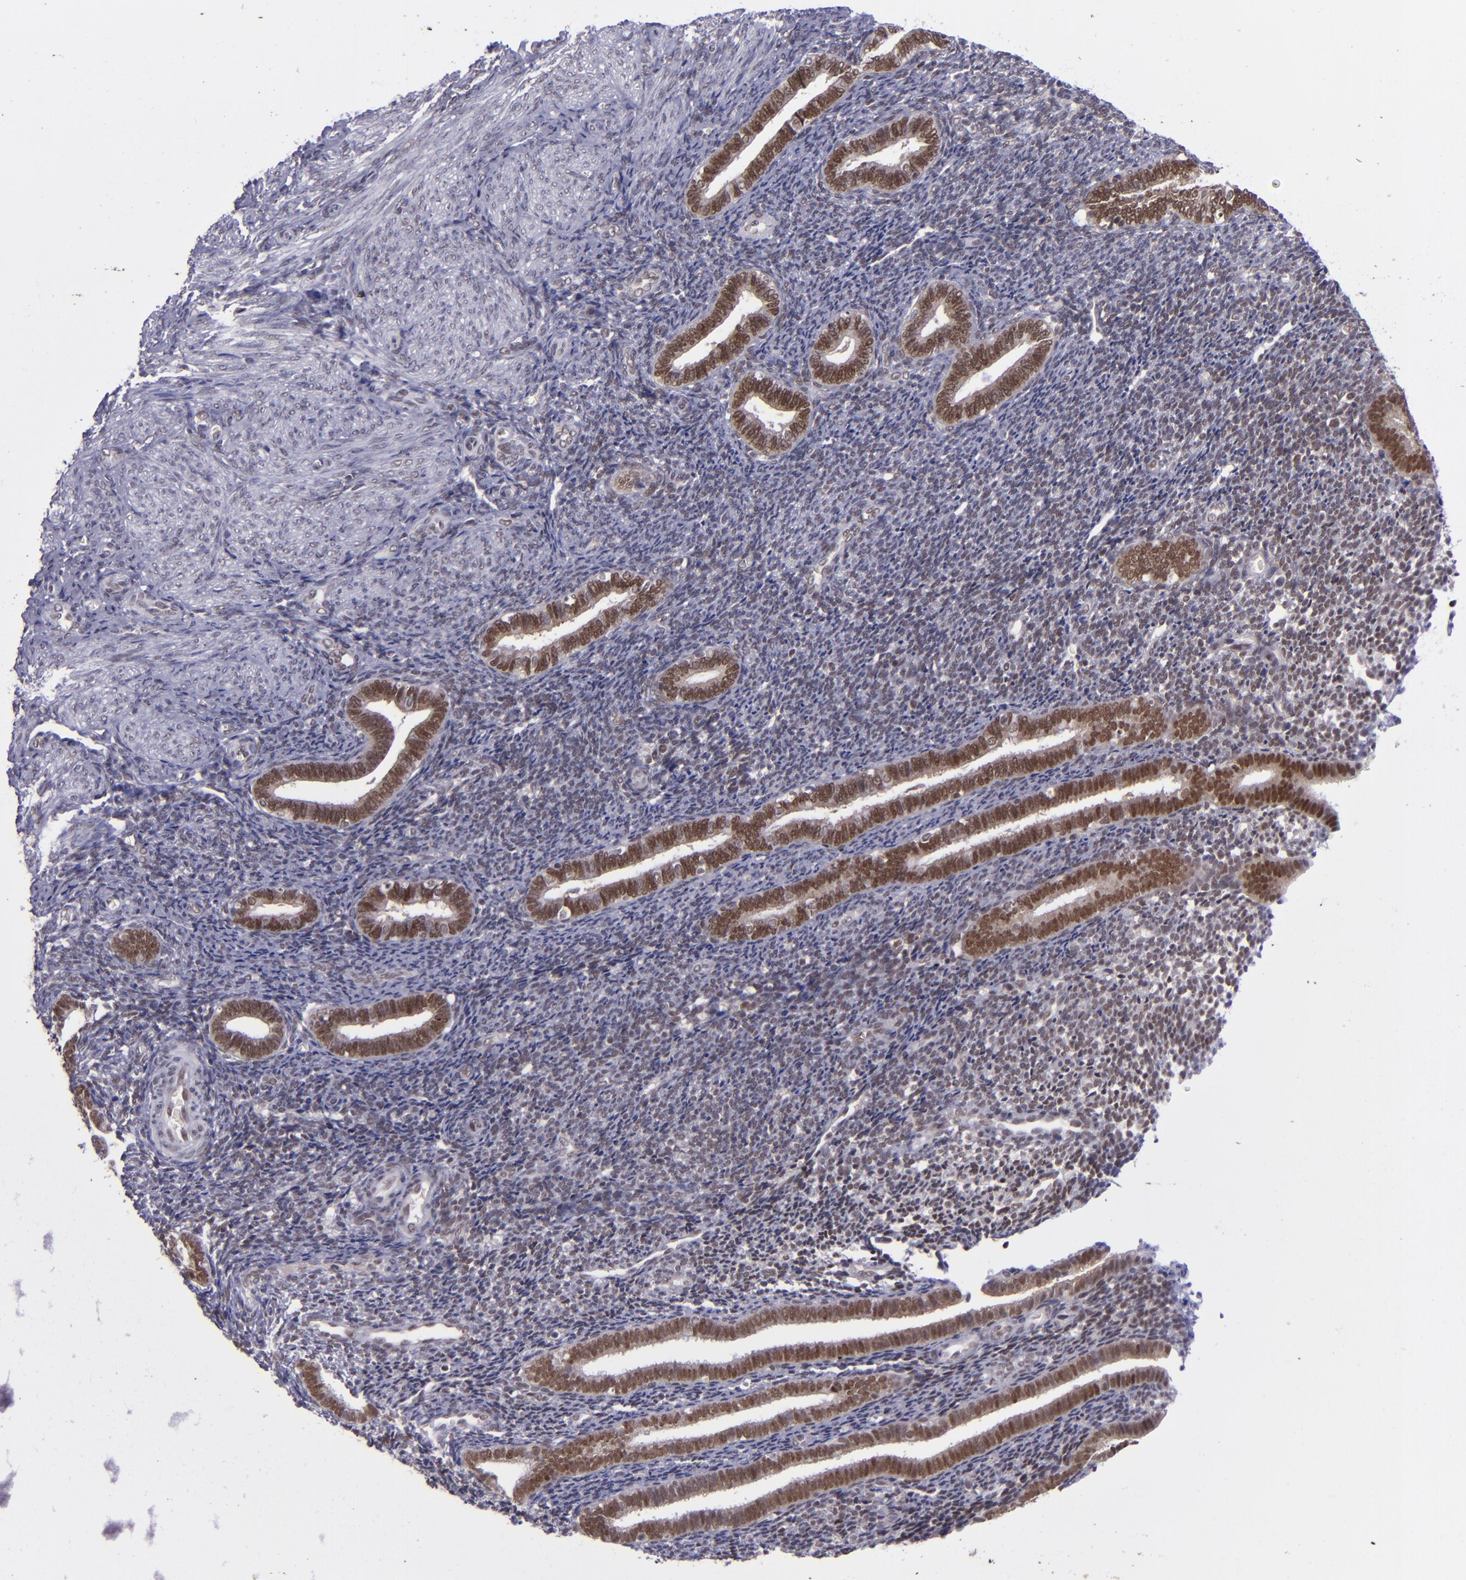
{"staining": {"intensity": "weak", "quantity": ">75%", "location": "nuclear"}, "tissue": "endometrium", "cell_type": "Cells in endometrial stroma", "image_type": "normal", "snomed": [{"axis": "morphology", "description": "Normal tissue, NOS"}, {"axis": "topography", "description": "Endometrium"}], "caption": "Immunohistochemistry (DAB (3,3'-diaminobenzidine)) staining of normal human endometrium reveals weak nuclear protein positivity in approximately >75% of cells in endometrial stroma.", "gene": "BAG1", "patient": {"sex": "female", "age": 27}}